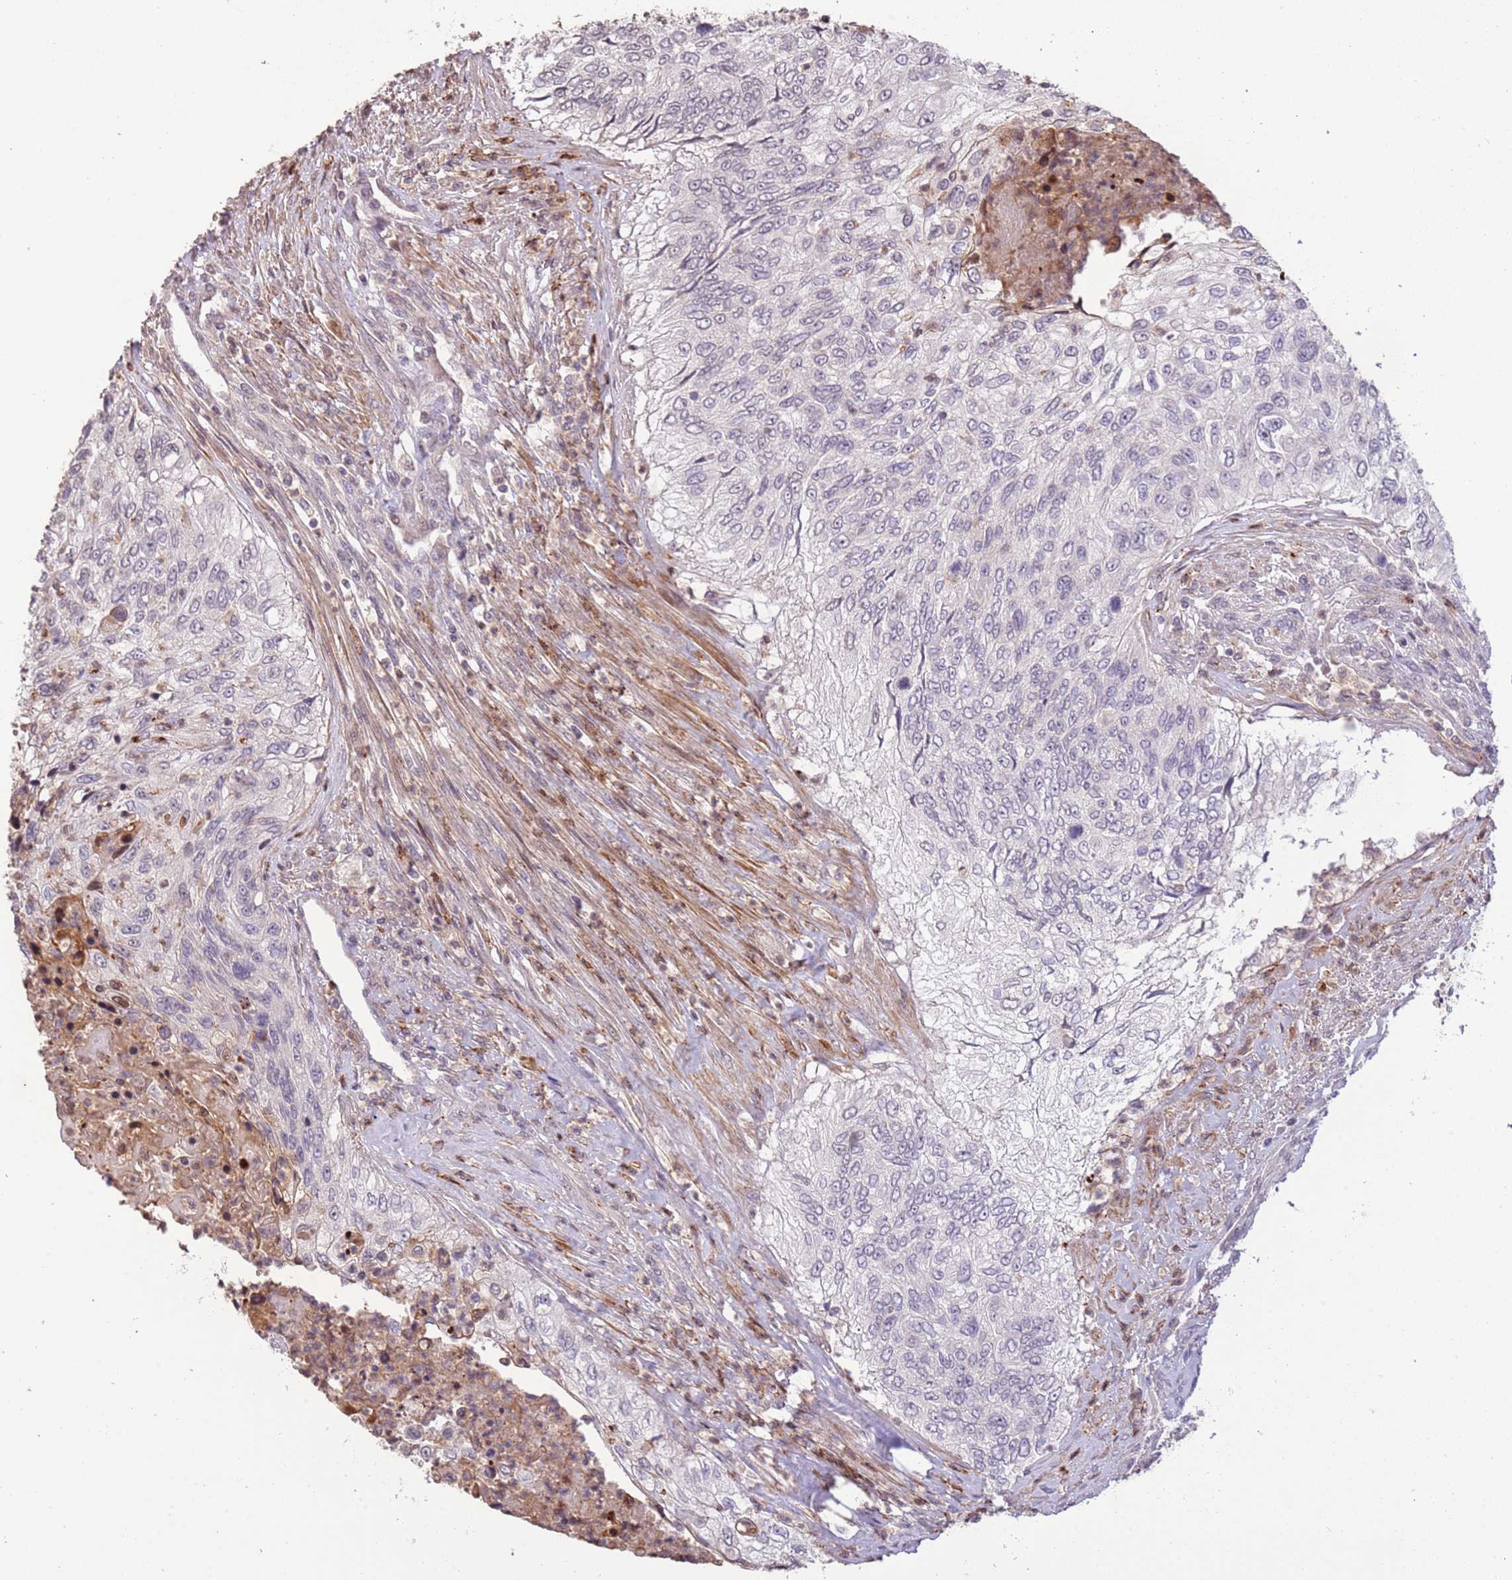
{"staining": {"intensity": "negative", "quantity": "none", "location": "none"}, "tissue": "urothelial cancer", "cell_type": "Tumor cells", "image_type": "cancer", "snomed": [{"axis": "morphology", "description": "Urothelial carcinoma, High grade"}, {"axis": "topography", "description": "Urinary bladder"}], "caption": "Photomicrograph shows no significant protein expression in tumor cells of urothelial cancer.", "gene": "SLC16A4", "patient": {"sex": "female", "age": 60}}